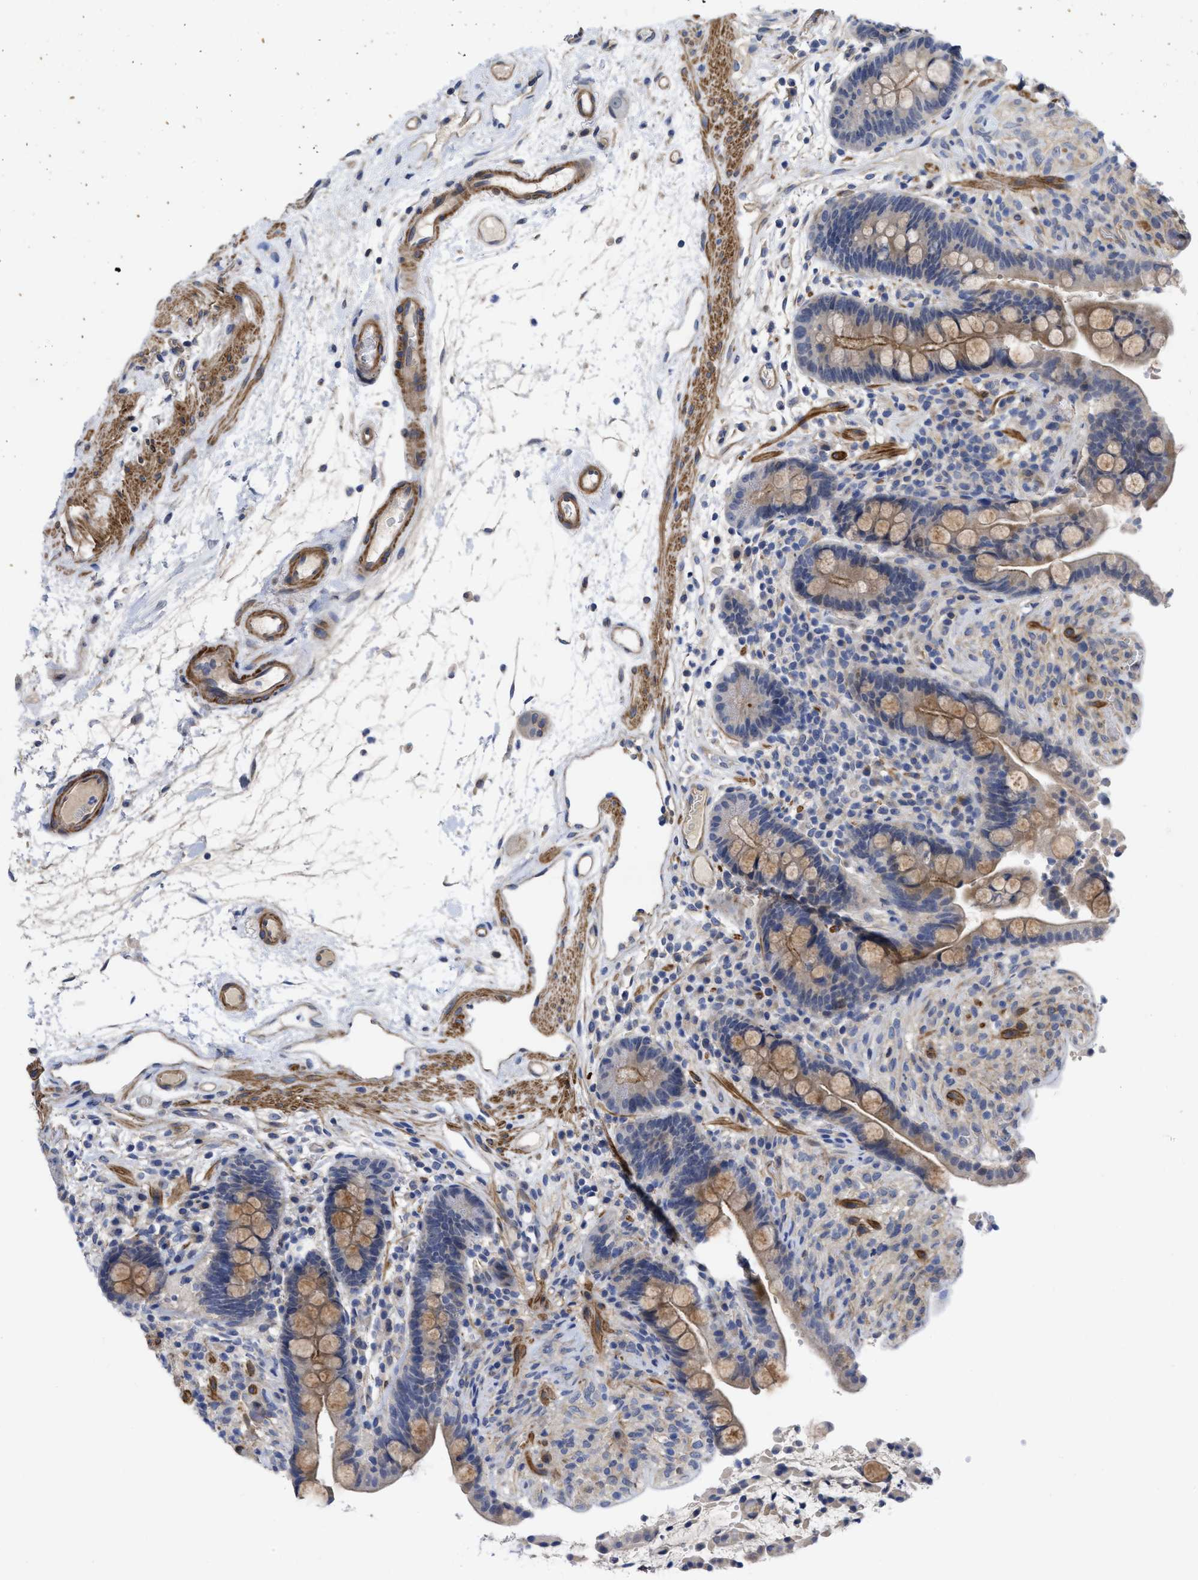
{"staining": {"intensity": "weak", "quantity": "25%-75%", "location": "cytoplasmic/membranous"}, "tissue": "colon", "cell_type": "Endothelial cells", "image_type": "normal", "snomed": [{"axis": "morphology", "description": "Normal tissue, NOS"}, {"axis": "topography", "description": "Colon"}], "caption": "Immunohistochemistry (IHC) of normal colon exhibits low levels of weak cytoplasmic/membranous staining in about 25%-75% of endothelial cells.", "gene": "ARHGEF26", "patient": {"sex": "male", "age": 73}}